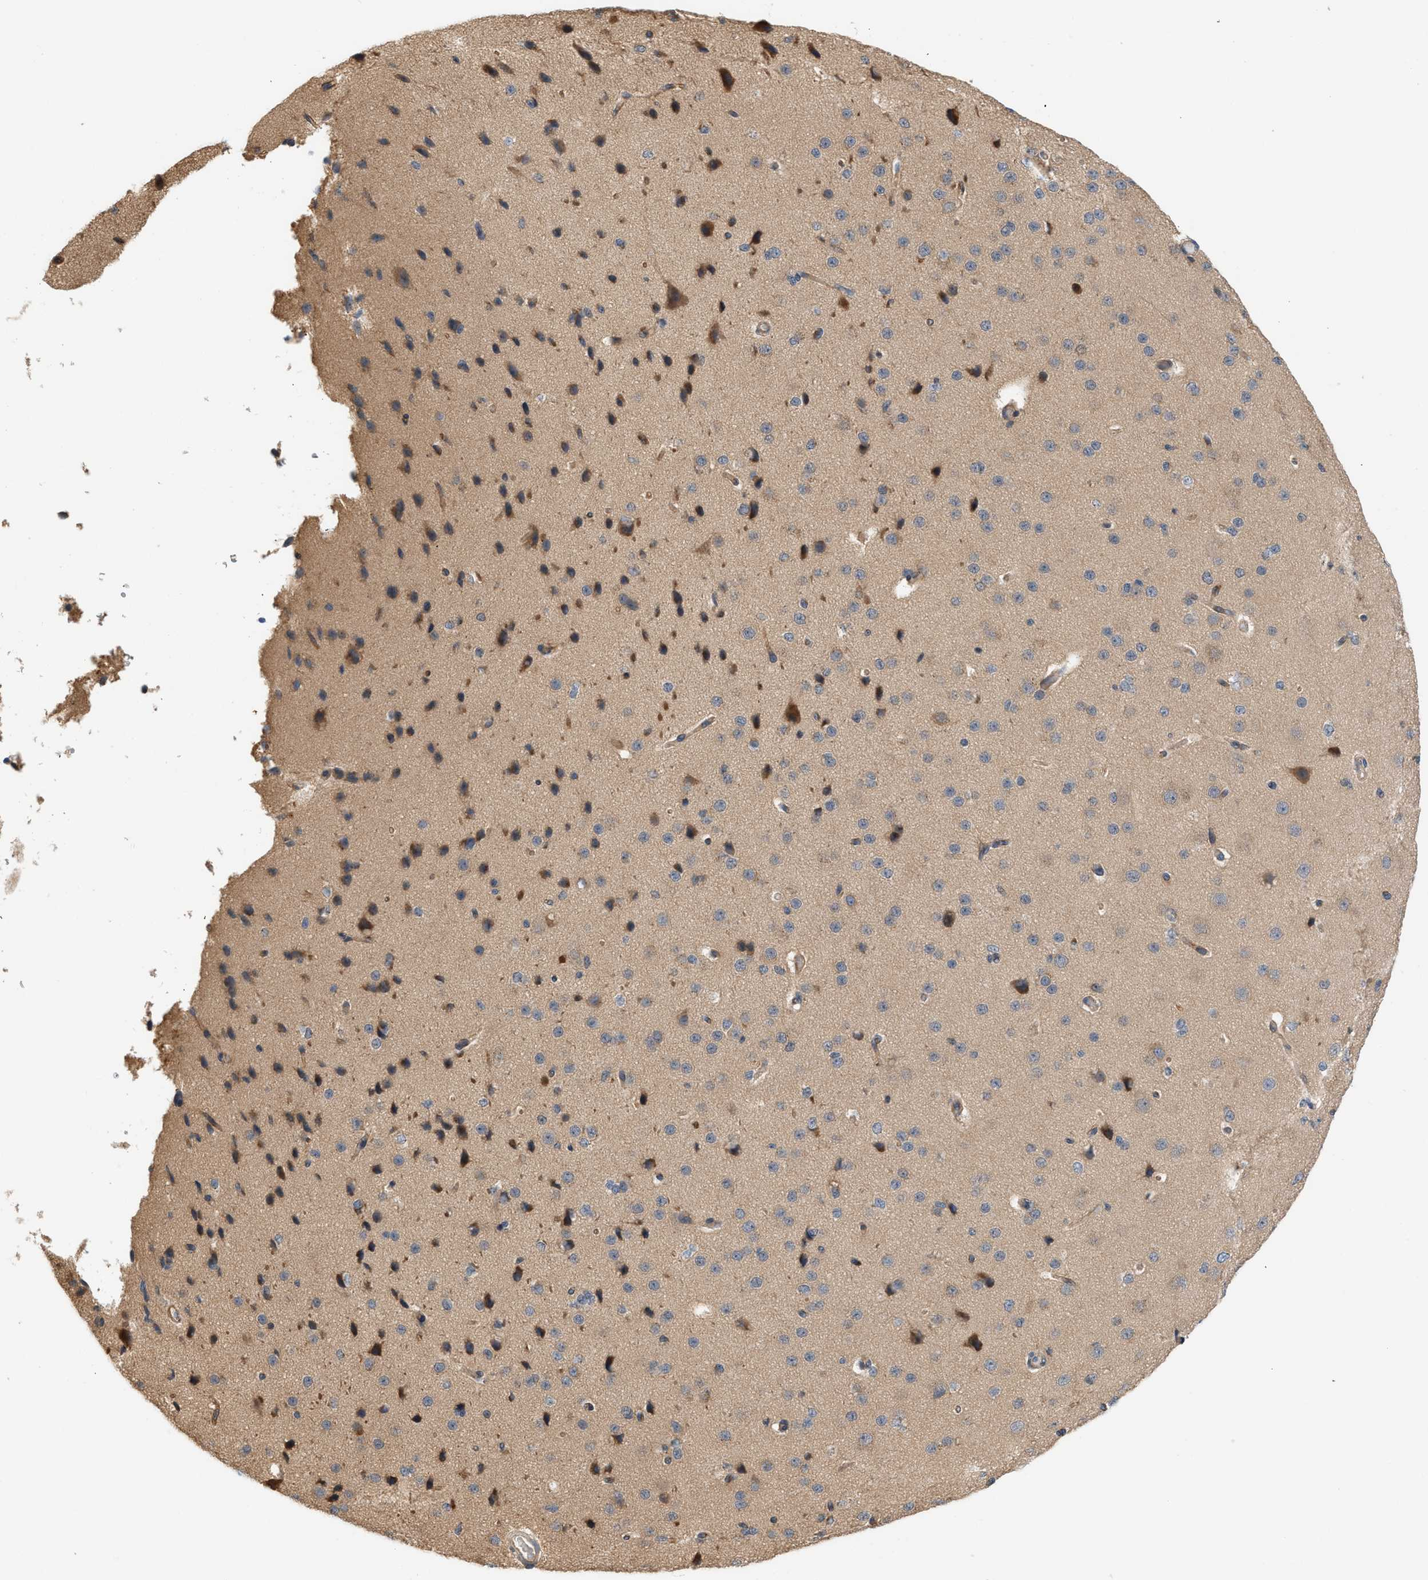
{"staining": {"intensity": "weak", "quantity": ">75%", "location": "cytoplasmic/membranous"}, "tissue": "cerebral cortex", "cell_type": "Endothelial cells", "image_type": "normal", "snomed": [{"axis": "morphology", "description": "Normal tissue, NOS"}, {"axis": "morphology", "description": "Developmental malformation"}, {"axis": "topography", "description": "Cerebral cortex"}], "caption": "Immunohistochemical staining of benign human cerebral cortex exhibits >75% levels of weak cytoplasmic/membranous protein positivity in about >75% of endothelial cells.", "gene": "CTXN1", "patient": {"sex": "female", "age": 30}}